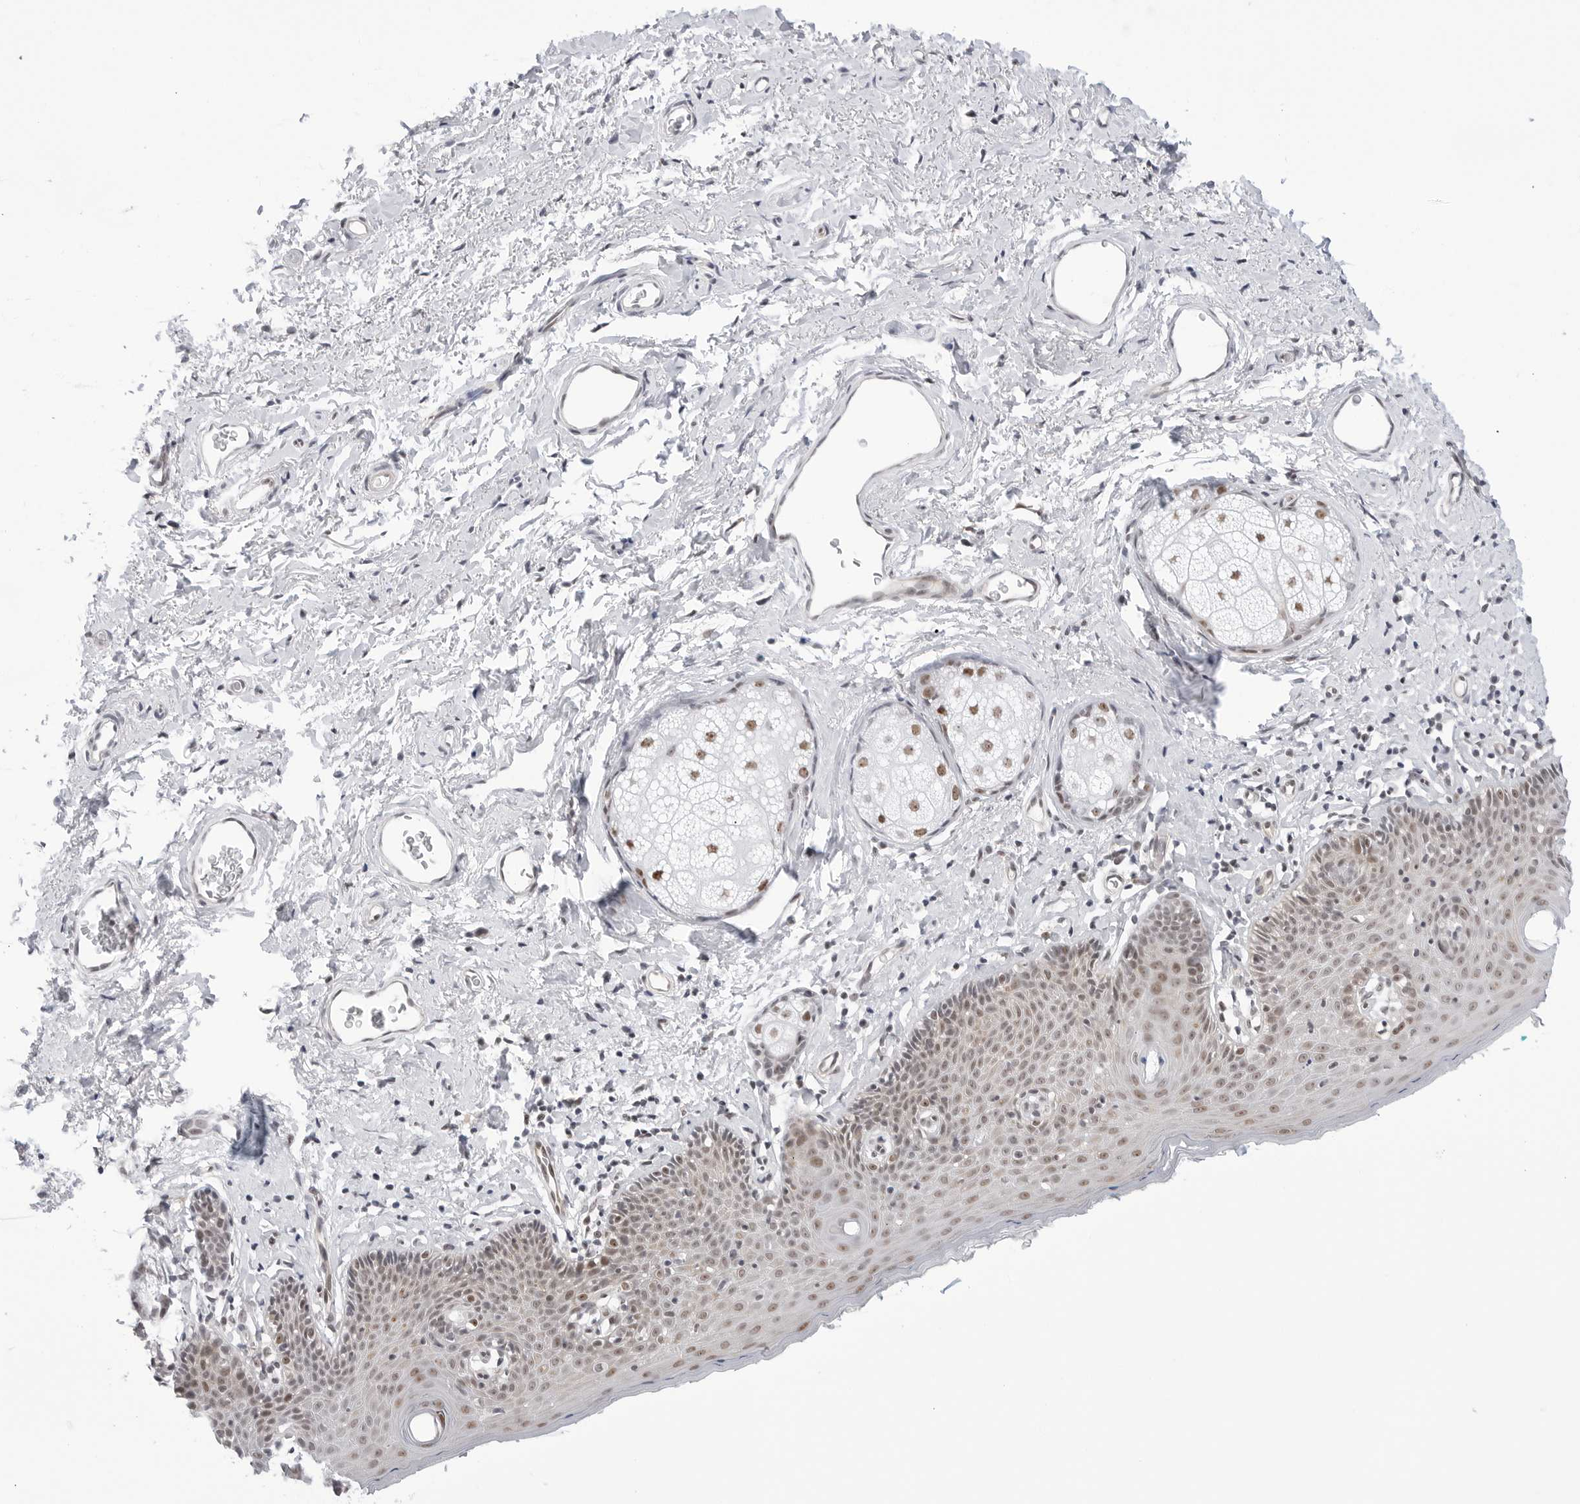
{"staining": {"intensity": "moderate", "quantity": "25%-75%", "location": "nuclear"}, "tissue": "skin", "cell_type": "Epidermal cells", "image_type": "normal", "snomed": [{"axis": "morphology", "description": "Normal tissue, NOS"}, {"axis": "topography", "description": "Vulva"}], "caption": "The histopathology image displays immunohistochemical staining of benign skin. There is moderate nuclear expression is seen in about 25%-75% of epidermal cells.", "gene": "C1orf162", "patient": {"sex": "female", "age": 66}}